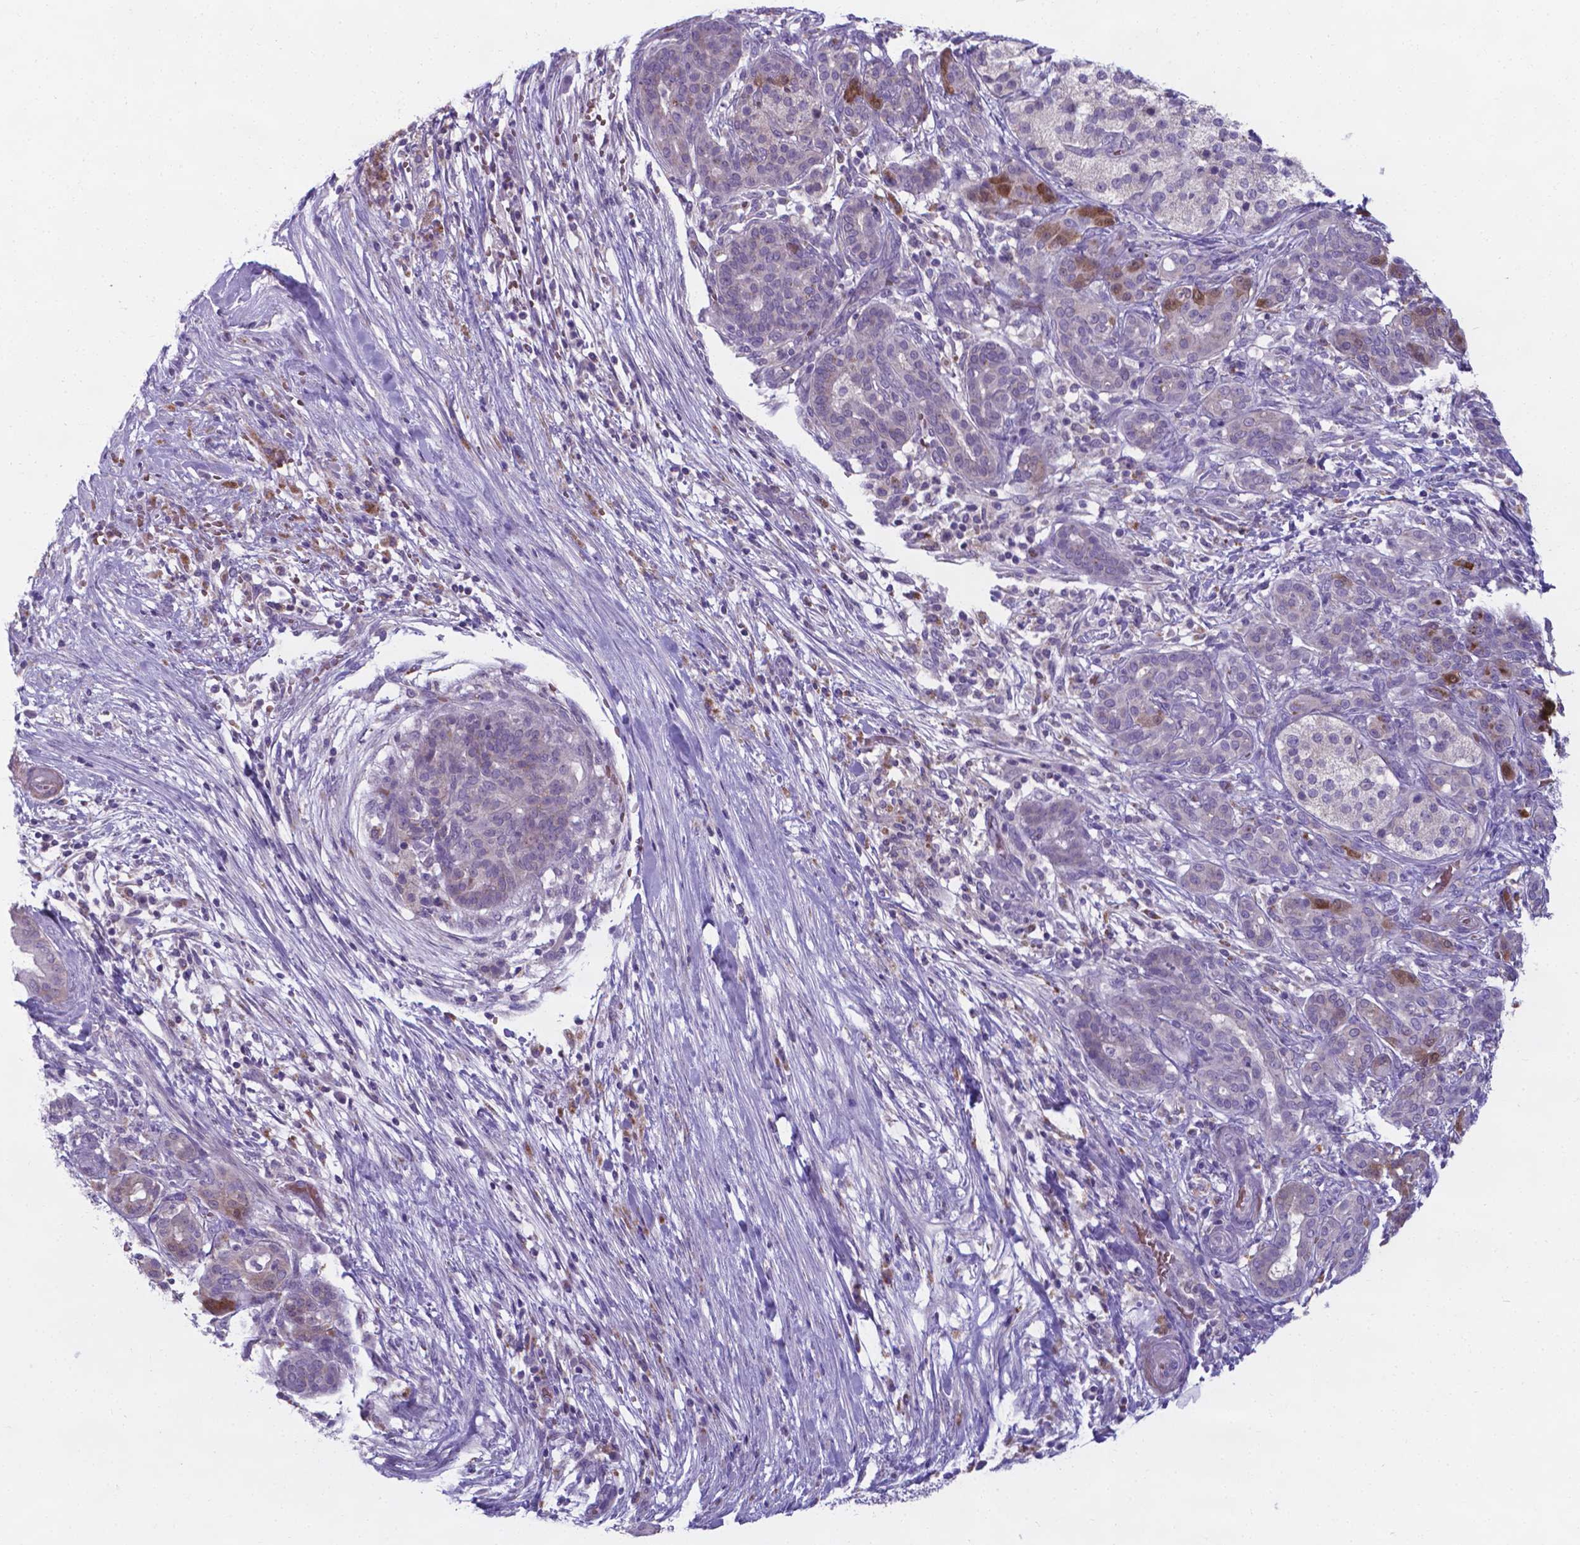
{"staining": {"intensity": "moderate", "quantity": "<25%", "location": "cytoplasmic/membranous"}, "tissue": "pancreatic cancer", "cell_type": "Tumor cells", "image_type": "cancer", "snomed": [{"axis": "morphology", "description": "Adenocarcinoma, NOS"}, {"axis": "topography", "description": "Pancreas"}], "caption": "A high-resolution micrograph shows immunohistochemistry staining of pancreatic adenocarcinoma, which shows moderate cytoplasmic/membranous staining in about <25% of tumor cells.", "gene": "AP5B1", "patient": {"sex": "male", "age": 44}}